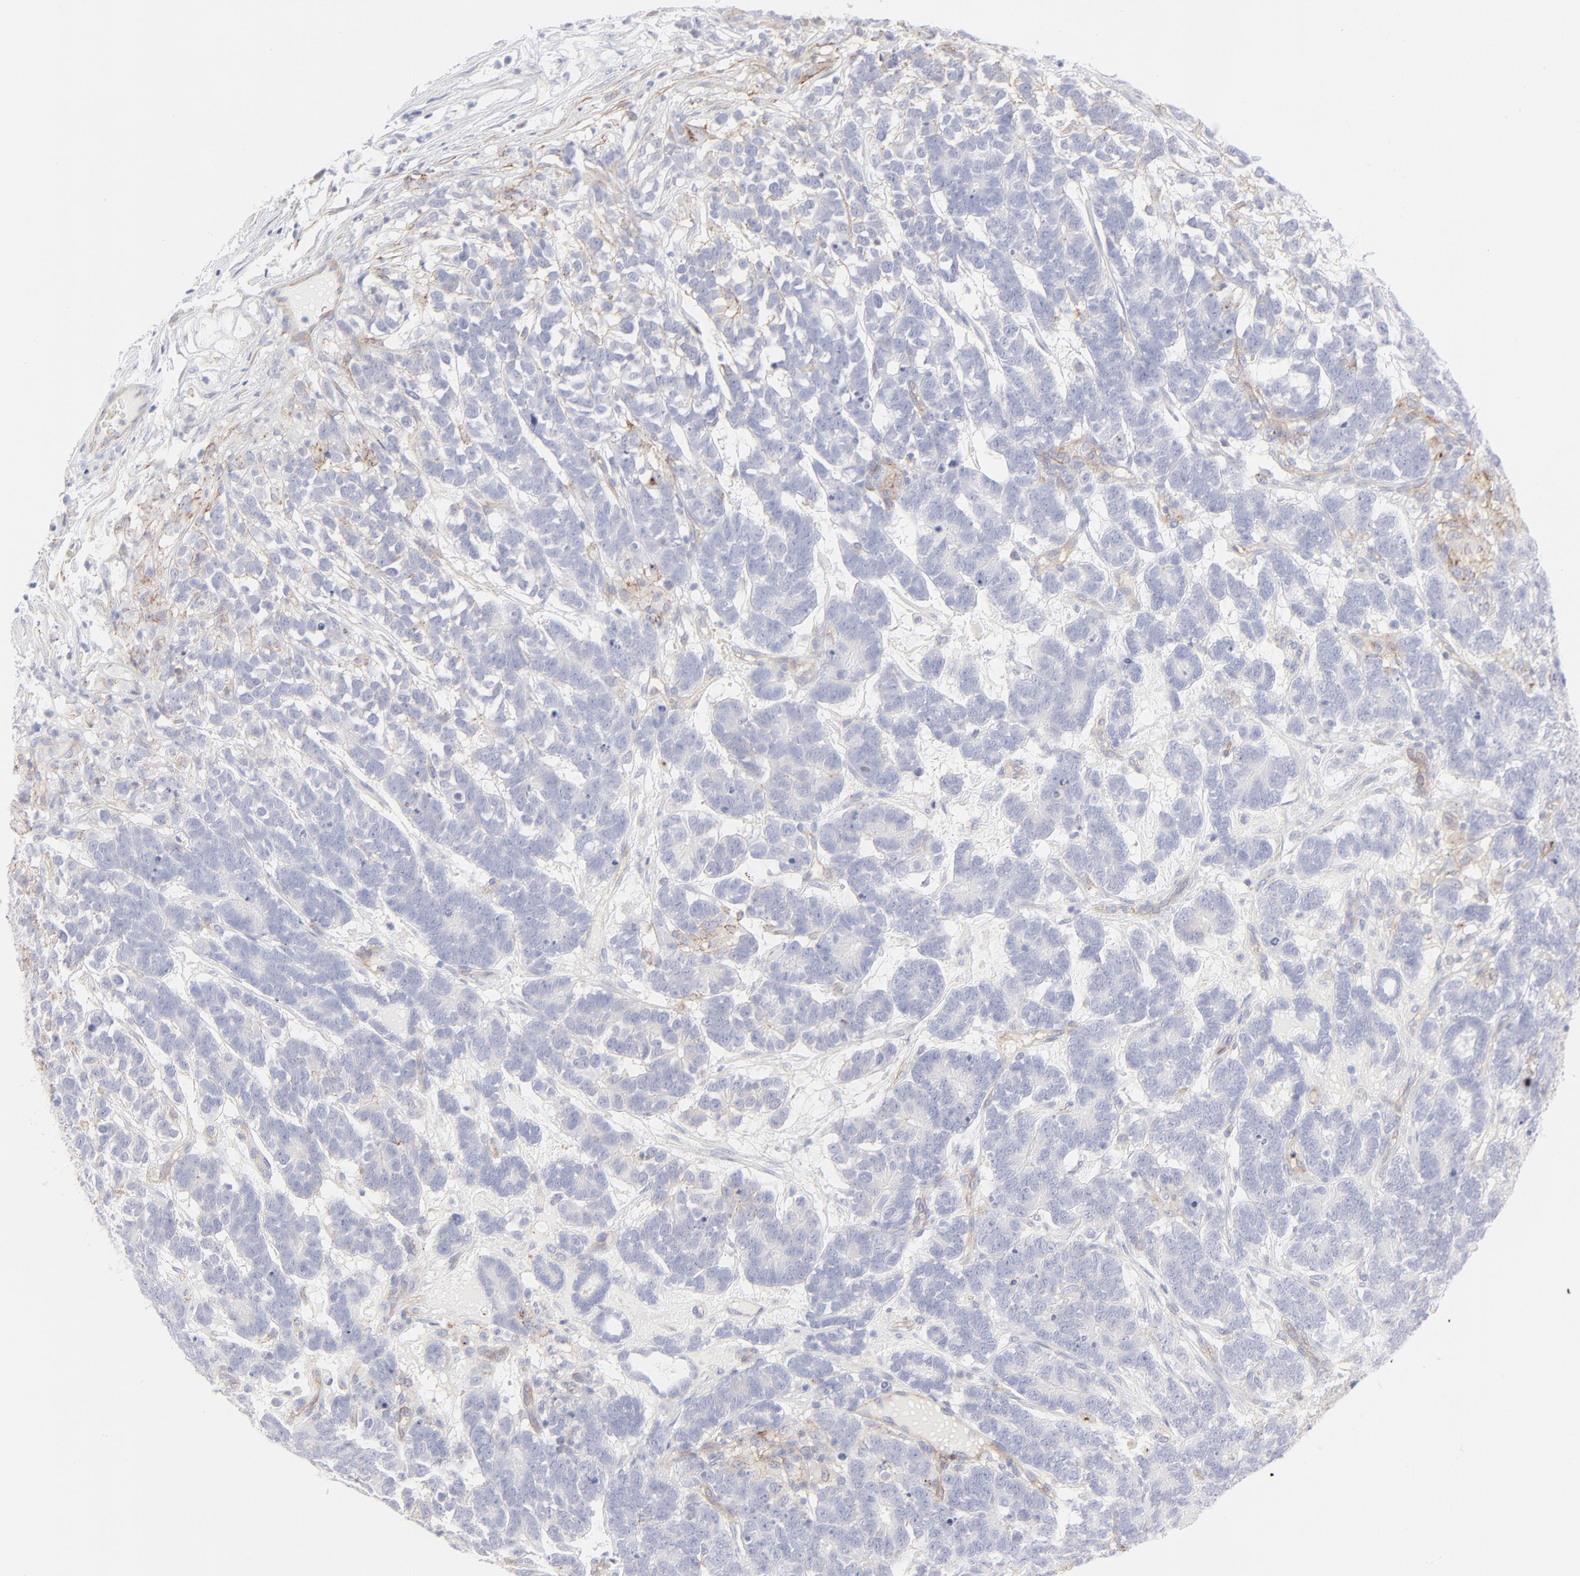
{"staining": {"intensity": "negative", "quantity": "none", "location": "none"}, "tissue": "testis cancer", "cell_type": "Tumor cells", "image_type": "cancer", "snomed": [{"axis": "morphology", "description": "Carcinoma, Embryonal, NOS"}, {"axis": "topography", "description": "Testis"}], "caption": "A histopathology image of human testis cancer is negative for staining in tumor cells.", "gene": "ITGA5", "patient": {"sex": "male", "age": 26}}